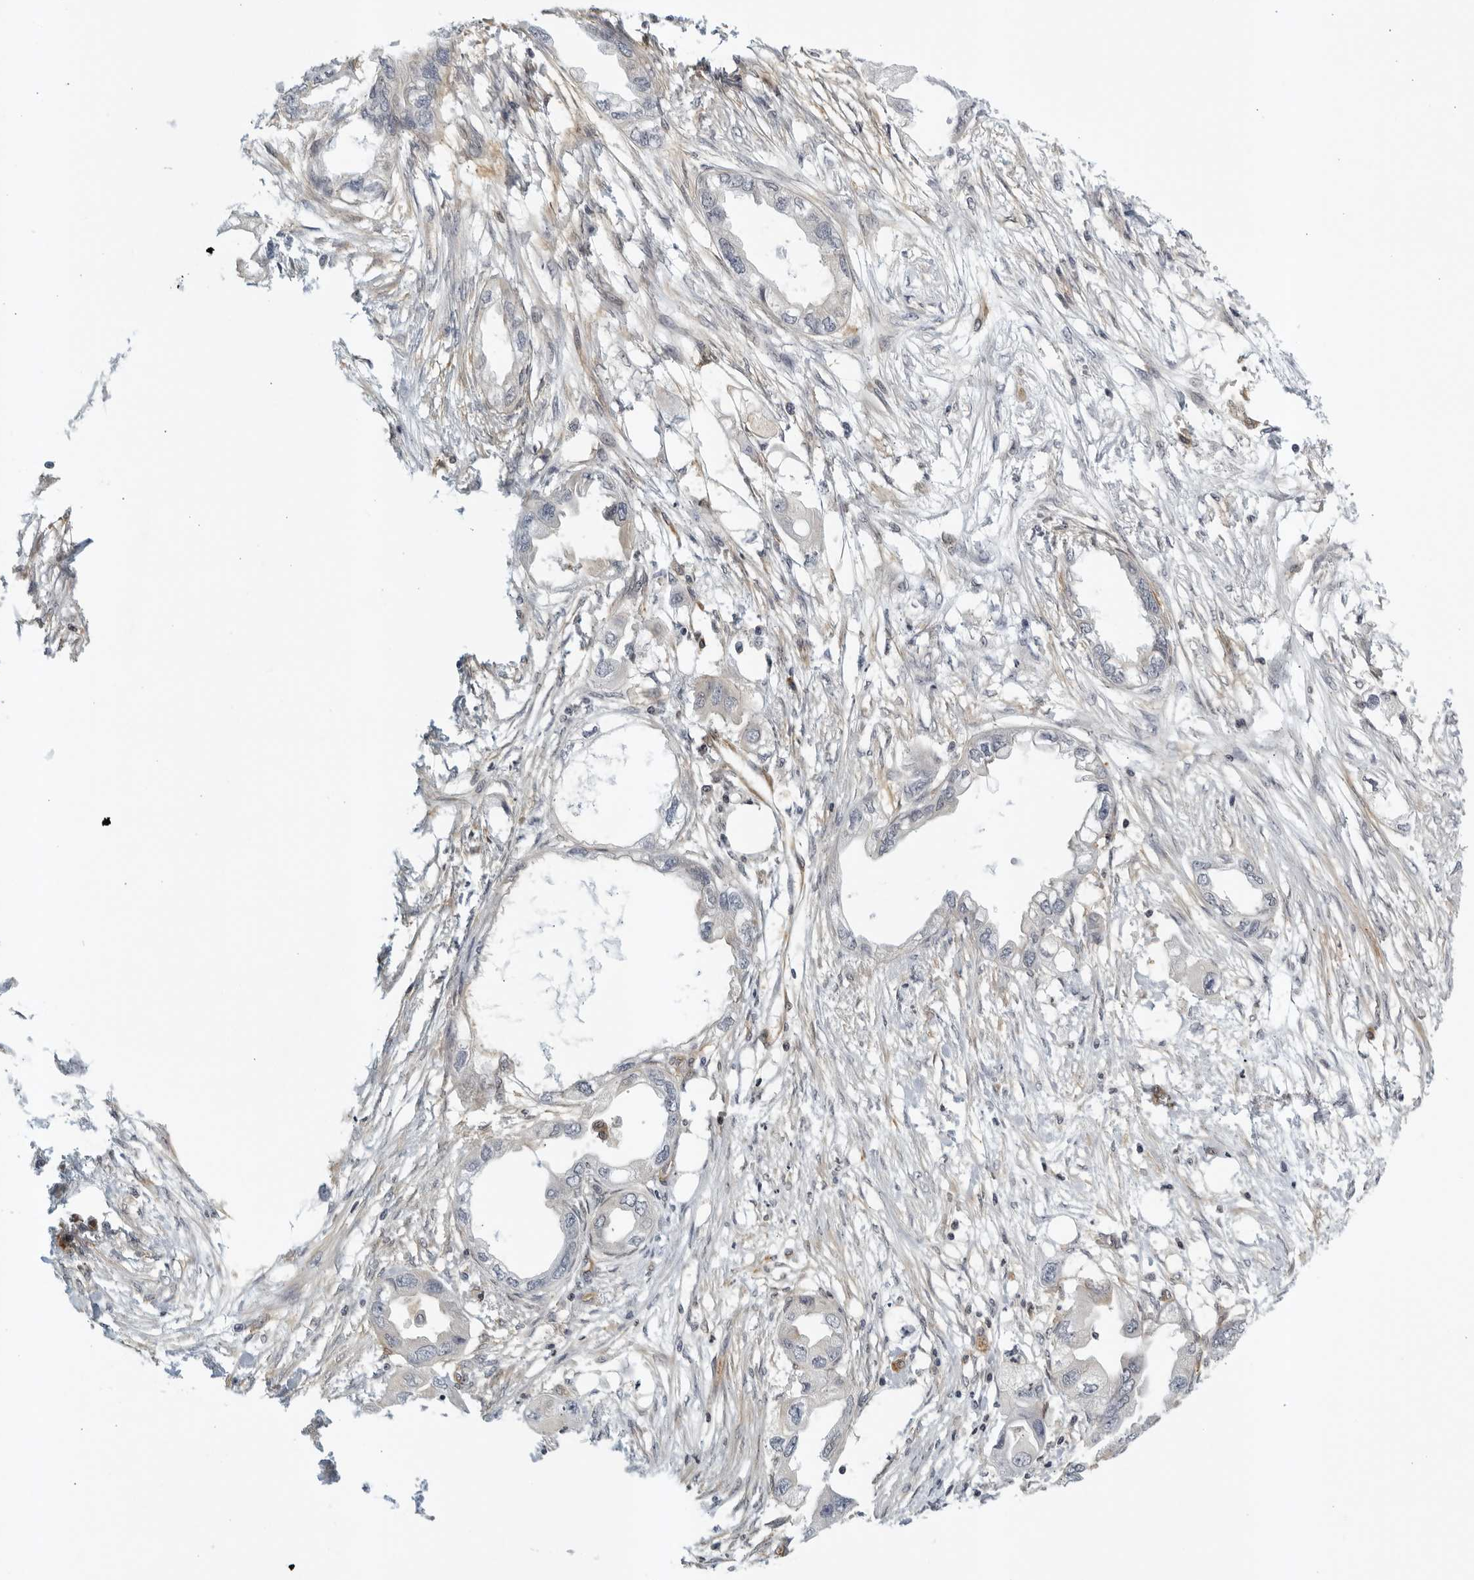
{"staining": {"intensity": "weak", "quantity": "<25%", "location": "cytoplasmic/membranous"}, "tissue": "endometrial cancer", "cell_type": "Tumor cells", "image_type": "cancer", "snomed": [{"axis": "morphology", "description": "Adenocarcinoma, NOS"}, {"axis": "morphology", "description": "Adenocarcinoma, metastatic, NOS"}, {"axis": "topography", "description": "Adipose tissue"}, {"axis": "topography", "description": "Endometrium"}], "caption": "A high-resolution micrograph shows IHC staining of endometrial cancer, which shows no significant expression in tumor cells.", "gene": "SERTAD4", "patient": {"sex": "female", "age": 67}}